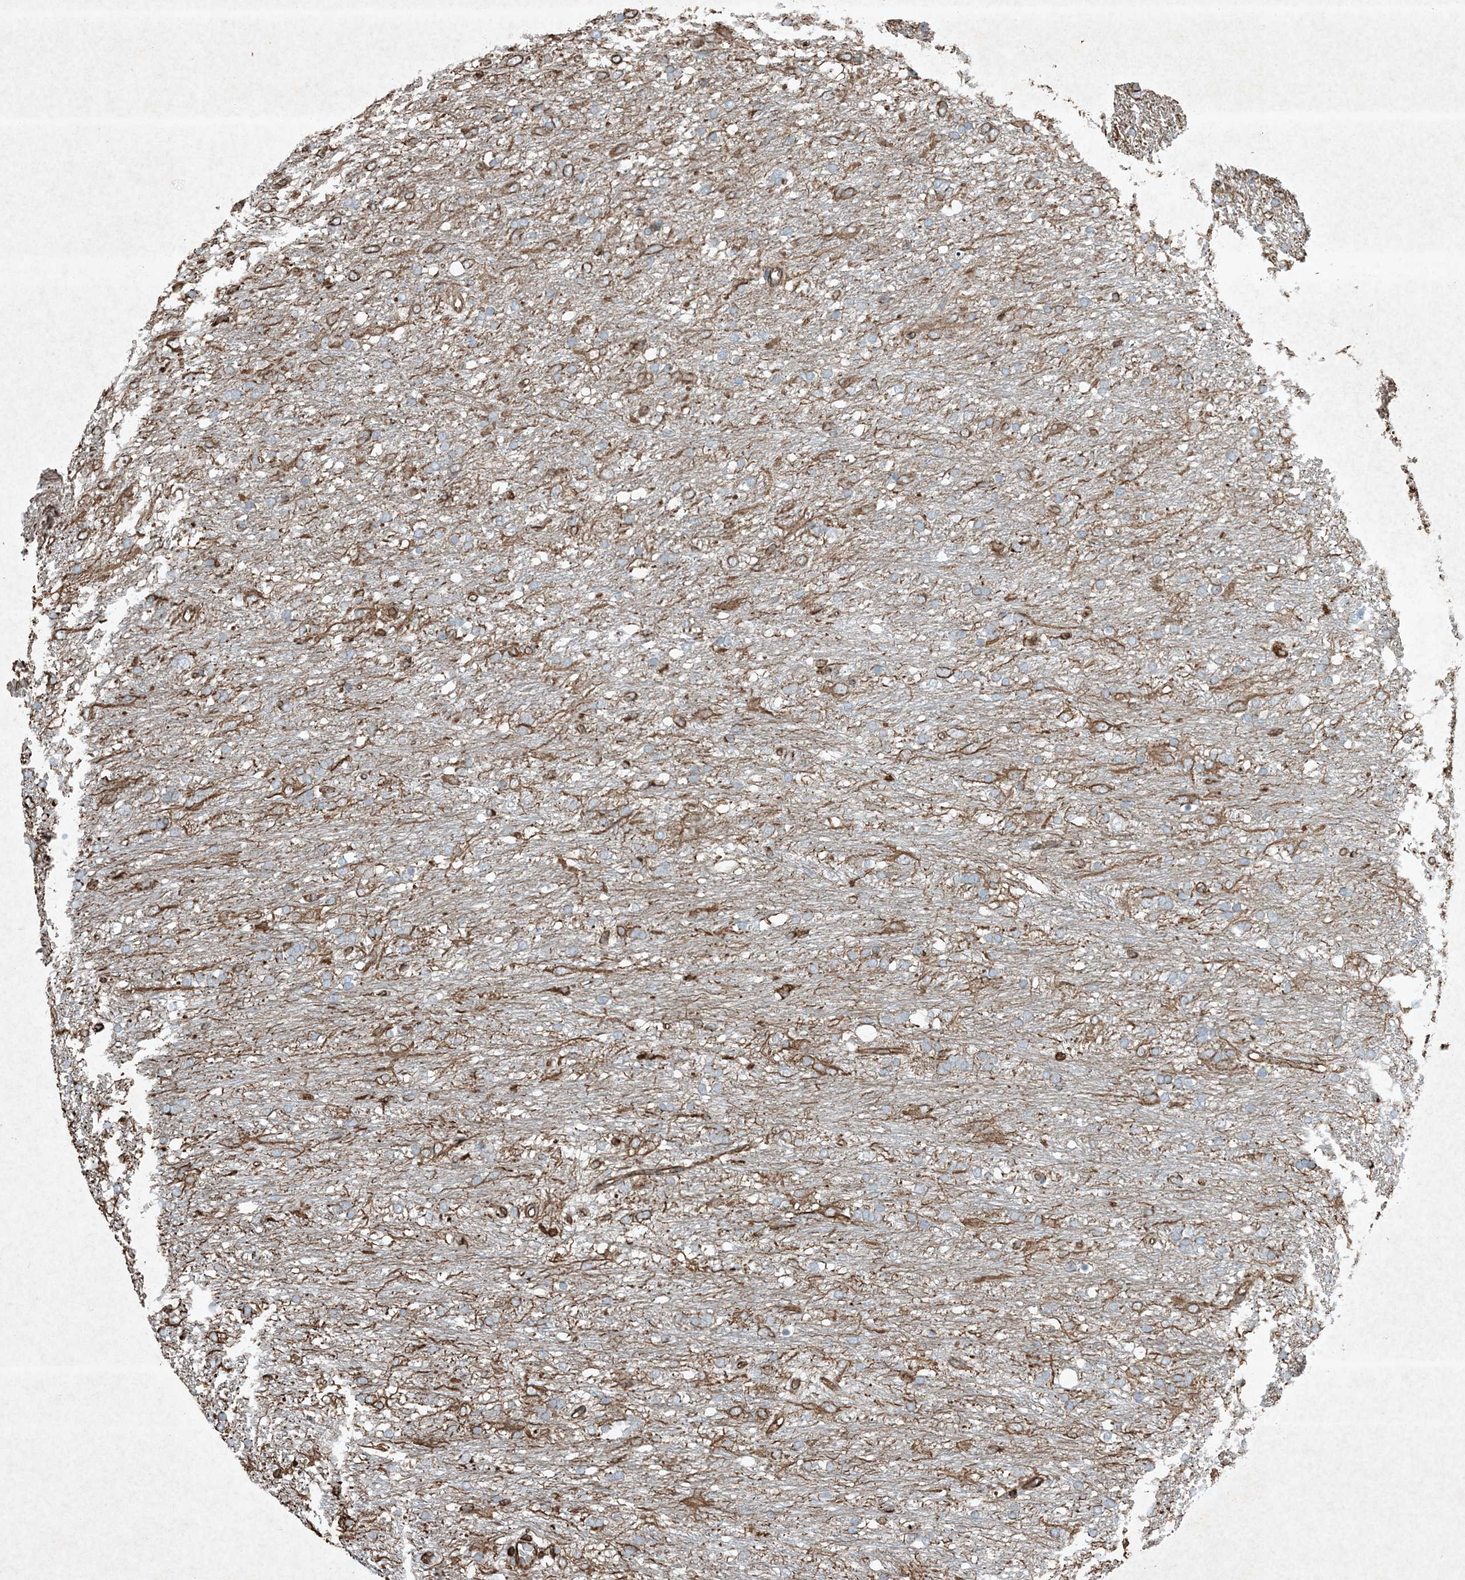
{"staining": {"intensity": "negative", "quantity": "none", "location": "none"}, "tissue": "glioma", "cell_type": "Tumor cells", "image_type": "cancer", "snomed": [{"axis": "morphology", "description": "Glioma, malignant, Low grade"}, {"axis": "topography", "description": "Brain"}], "caption": "The histopathology image demonstrates no significant expression in tumor cells of glioma.", "gene": "RYK", "patient": {"sex": "male", "age": 77}}